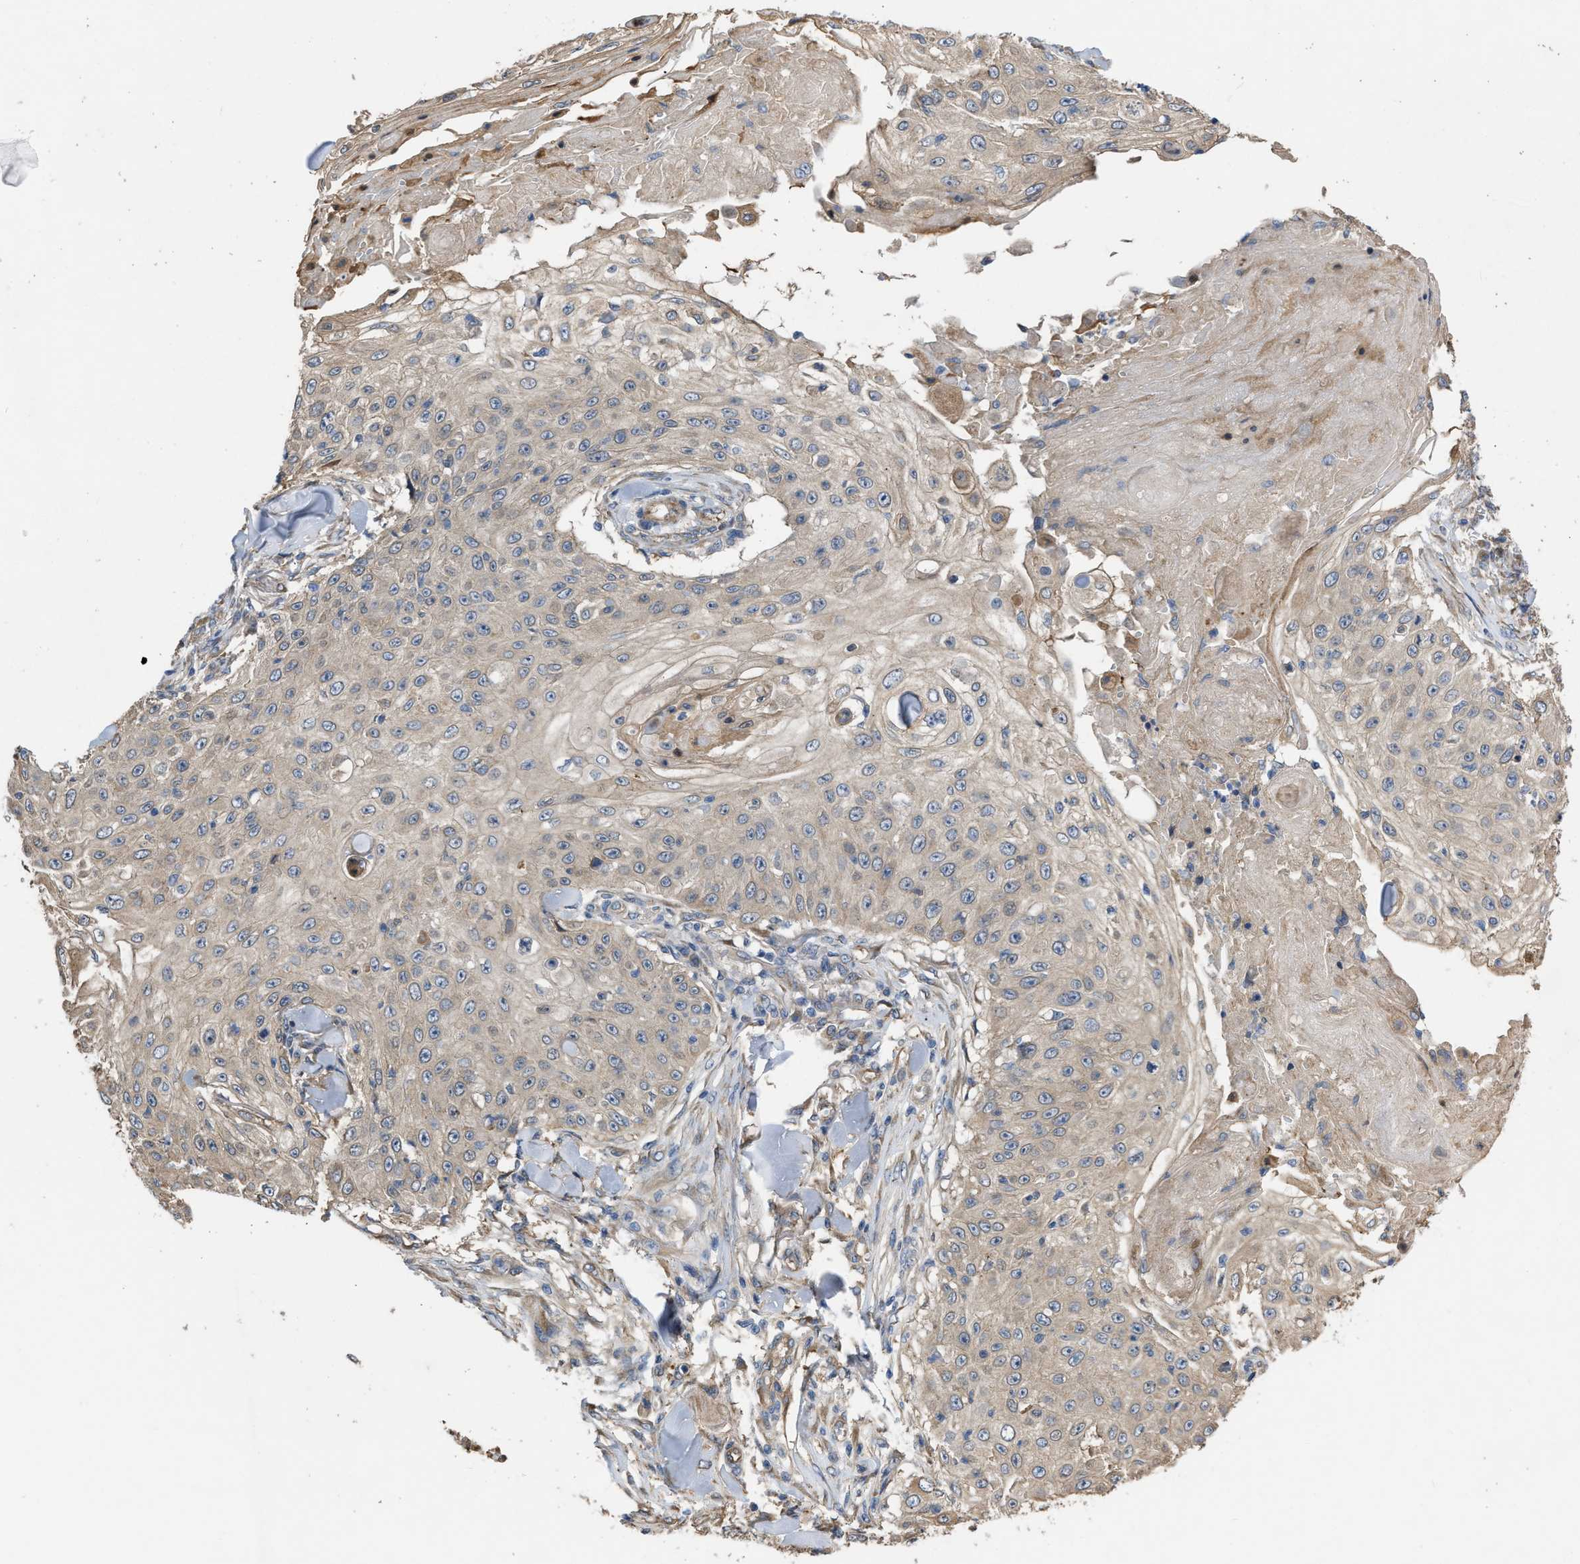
{"staining": {"intensity": "weak", "quantity": "25%-75%", "location": "cytoplasmic/membranous"}, "tissue": "skin cancer", "cell_type": "Tumor cells", "image_type": "cancer", "snomed": [{"axis": "morphology", "description": "Squamous cell carcinoma, NOS"}, {"axis": "topography", "description": "Skin"}], "caption": "Protein analysis of skin squamous cell carcinoma tissue exhibits weak cytoplasmic/membranous positivity in approximately 25%-75% of tumor cells. (DAB IHC with brightfield microscopy, high magnification).", "gene": "SLC4A11", "patient": {"sex": "male", "age": 86}}